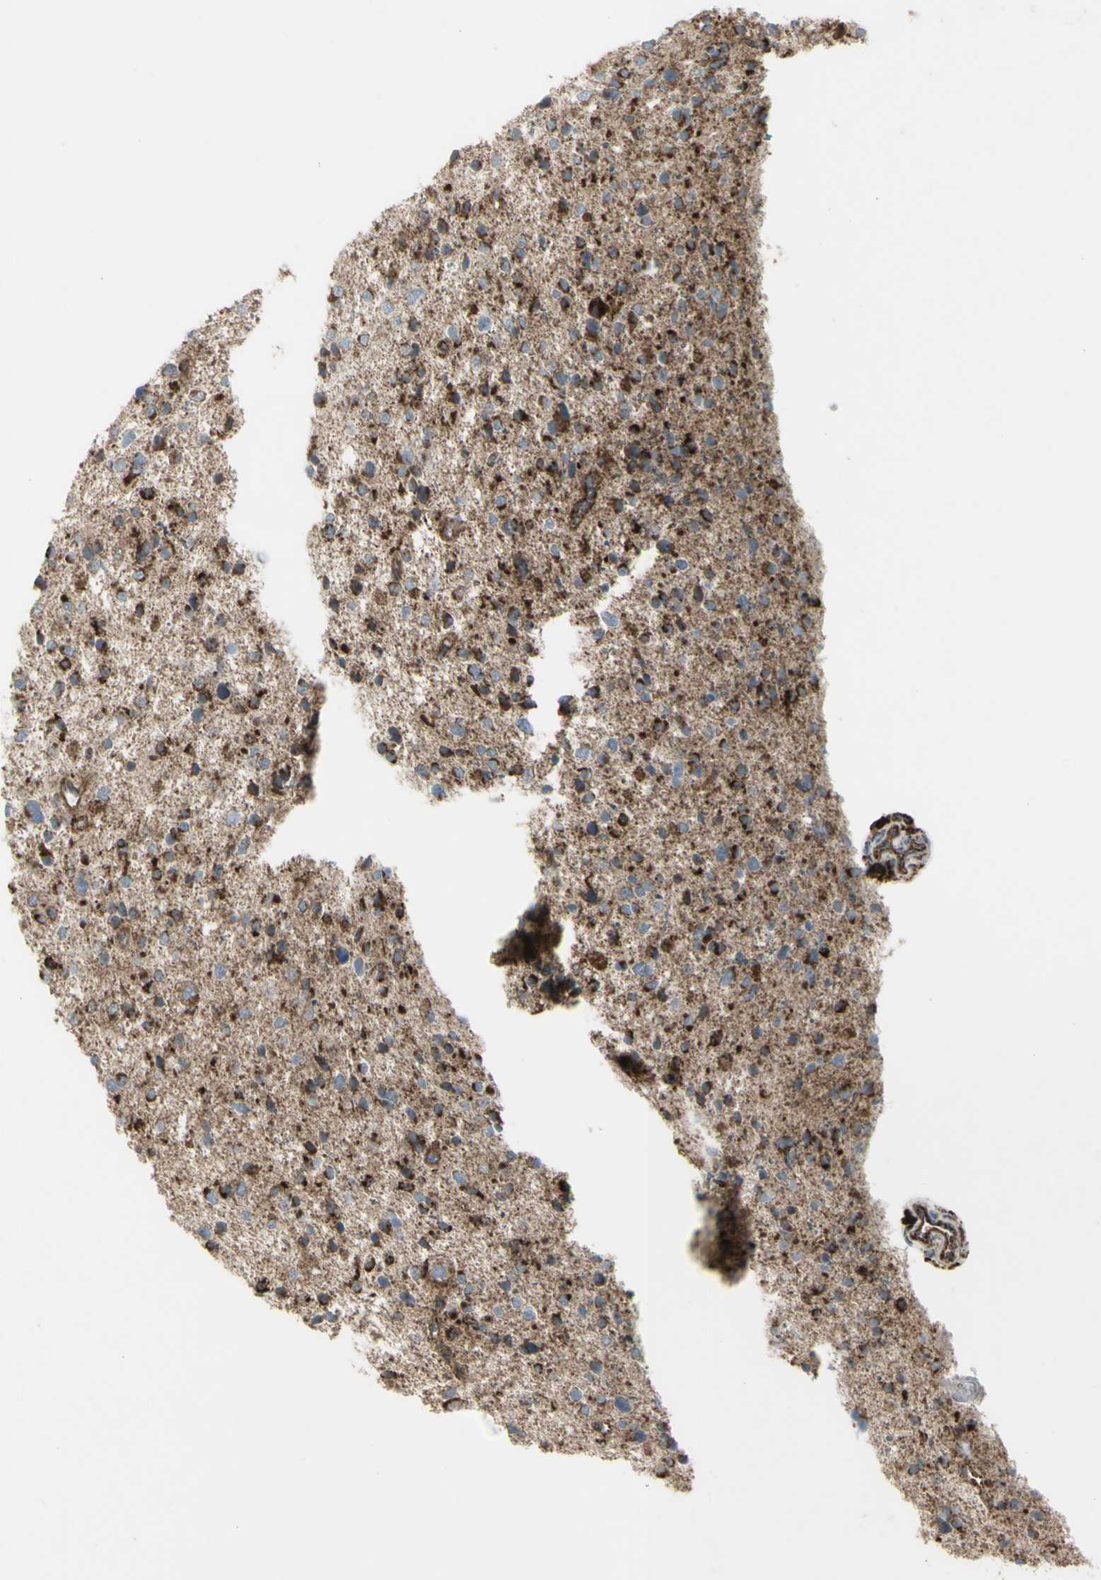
{"staining": {"intensity": "strong", "quantity": "25%-75%", "location": "cytoplasmic/membranous"}, "tissue": "glioma", "cell_type": "Tumor cells", "image_type": "cancer", "snomed": [{"axis": "morphology", "description": "Glioma, malignant, Low grade"}, {"axis": "topography", "description": "Brain"}], "caption": "Immunohistochemistry (DAB) staining of human malignant glioma (low-grade) reveals strong cytoplasmic/membranous protein staining in about 25%-75% of tumor cells.", "gene": "CYB5R1", "patient": {"sex": "female", "age": 37}}